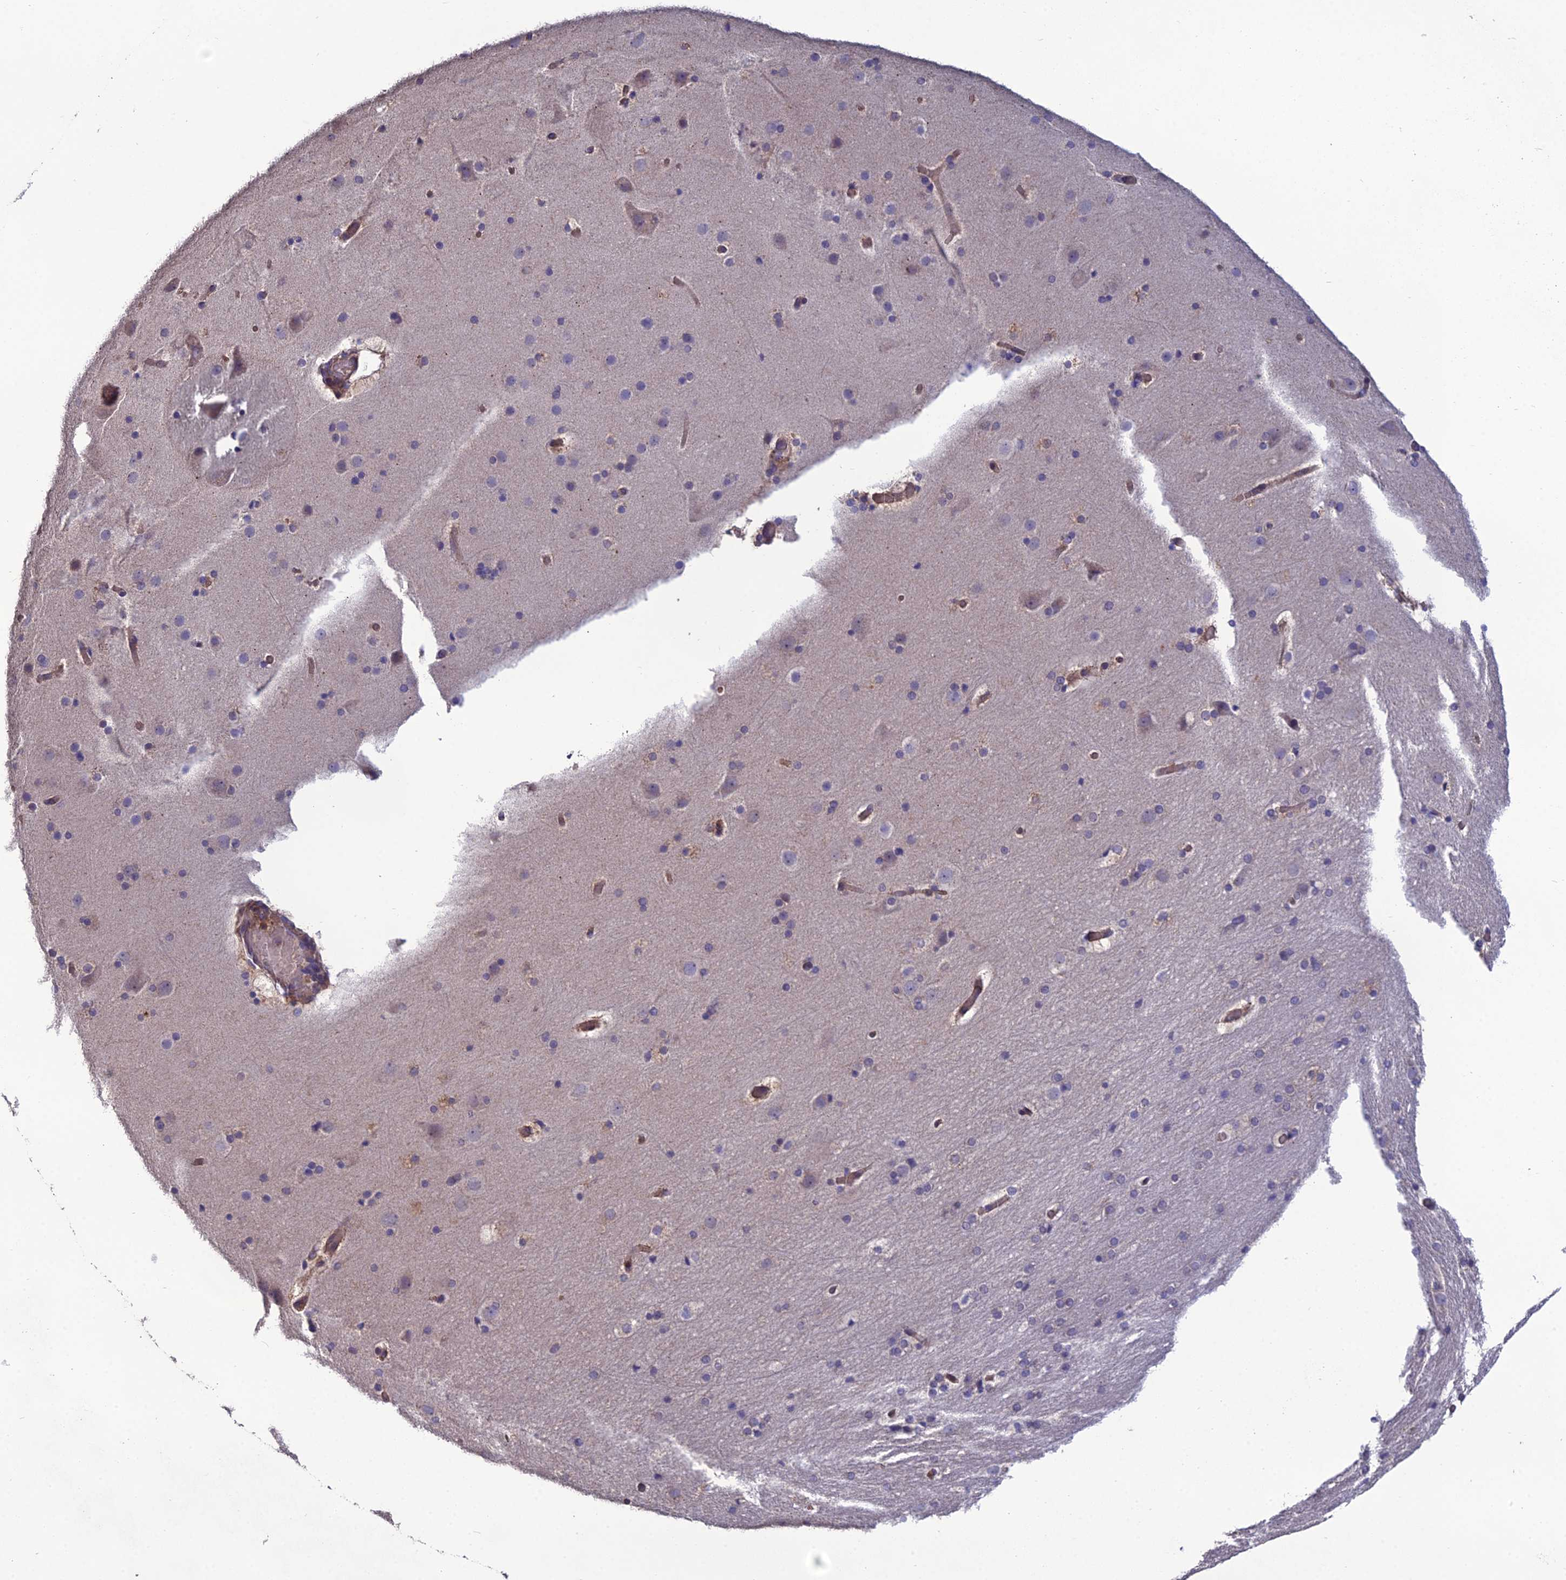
{"staining": {"intensity": "moderate", "quantity": ">75%", "location": "cytoplasmic/membranous"}, "tissue": "cerebral cortex", "cell_type": "Endothelial cells", "image_type": "normal", "snomed": [{"axis": "morphology", "description": "Normal tissue, NOS"}, {"axis": "topography", "description": "Cerebral cortex"}], "caption": "Immunohistochemical staining of unremarkable human cerebral cortex displays moderate cytoplasmic/membranous protein positivity in approximately >75% of endothelial cells.", "gene": "GALR2", "patient": {"sex": "male", "age": 57}}